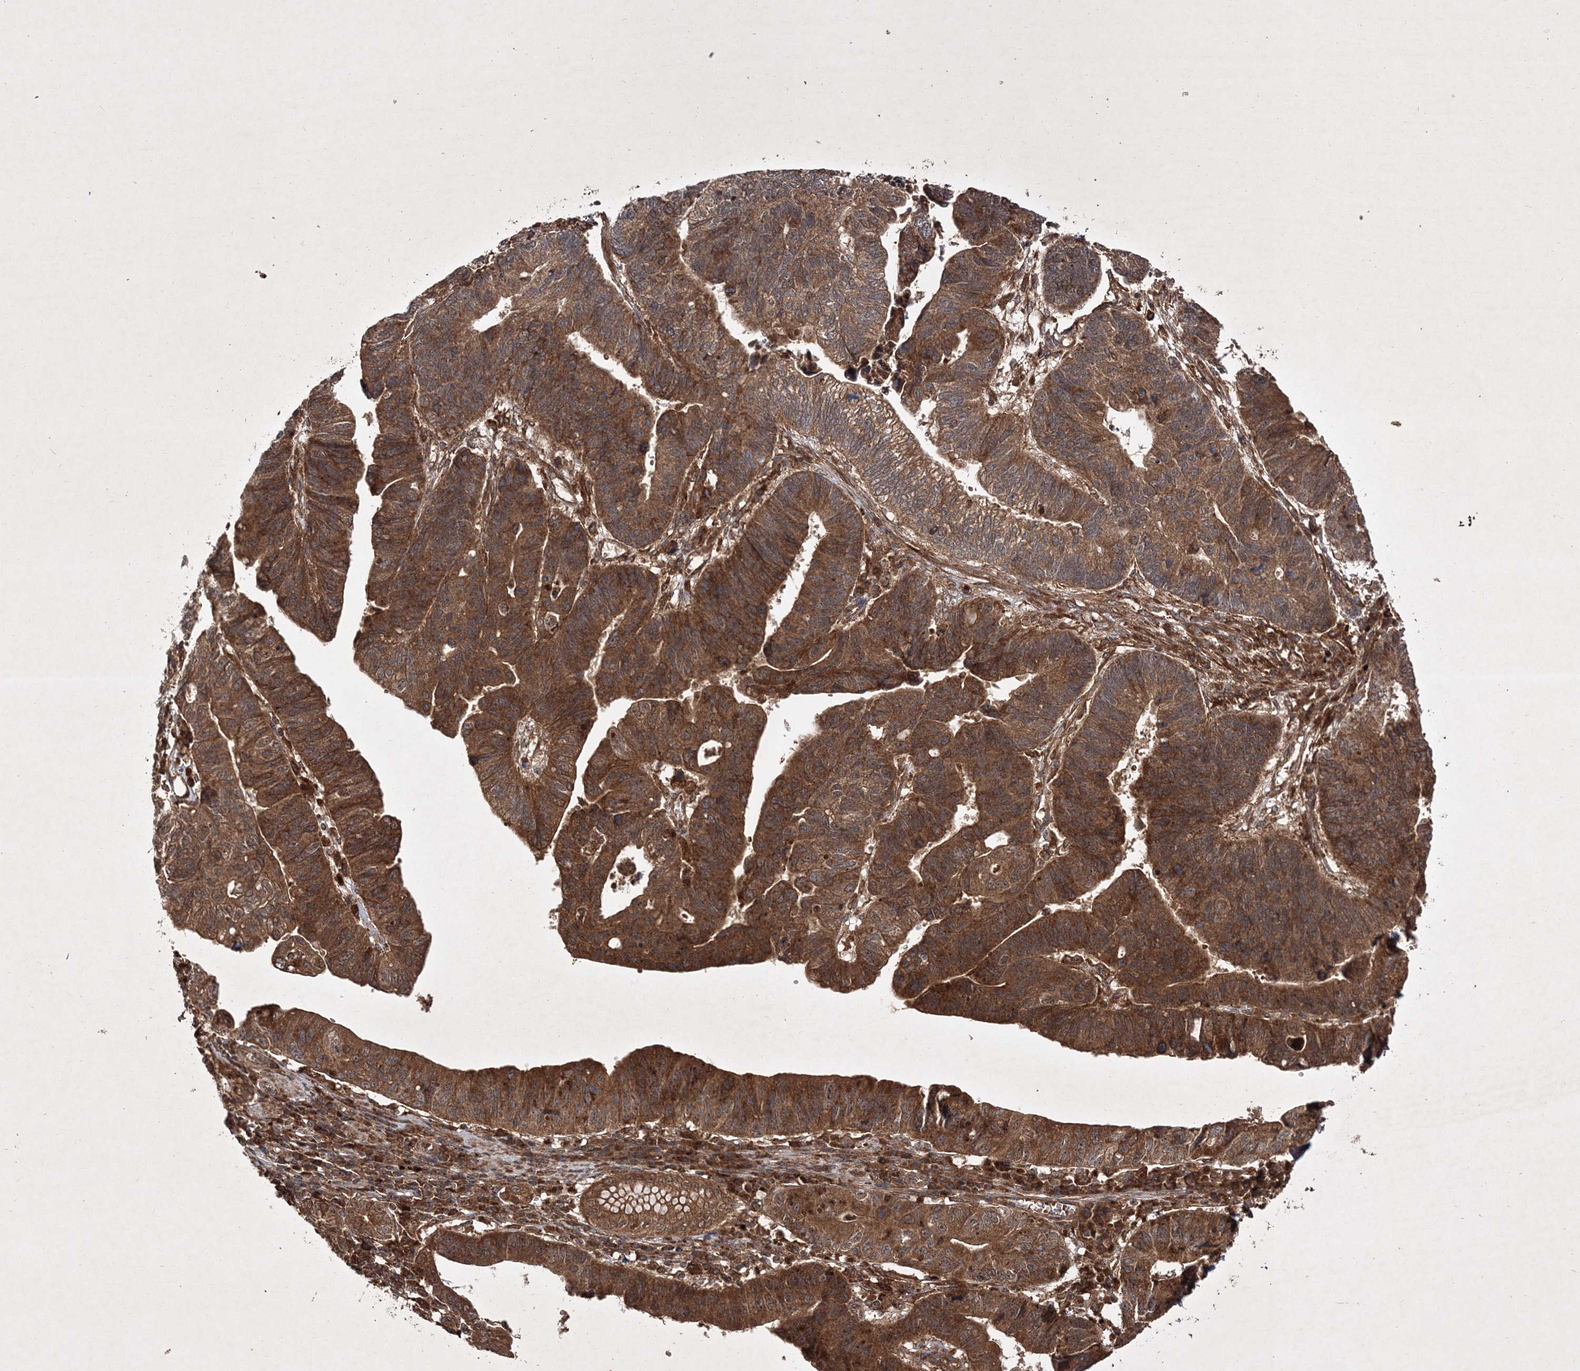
{"staining": {"intensity": "strong", "quantity": ">75%", "location": "cytoplasmic/membranous"}, "tissue": "stomach cancer", "cell_type": "Tumor cells", "image_type": "cancer", "snomed": [{"axis": "morphology", "description": "Adenocarcinoma, NOS"}, {"axis": "topography", "description": "Stomach"}], "caption": "A brown stain highlights strong cytoplasmic/membranous positivity of a protein in human stomach adenocarcinoma tumor cells.", "gene": "DNAJC13", "patient": {"sex": "male", "age": 59}}